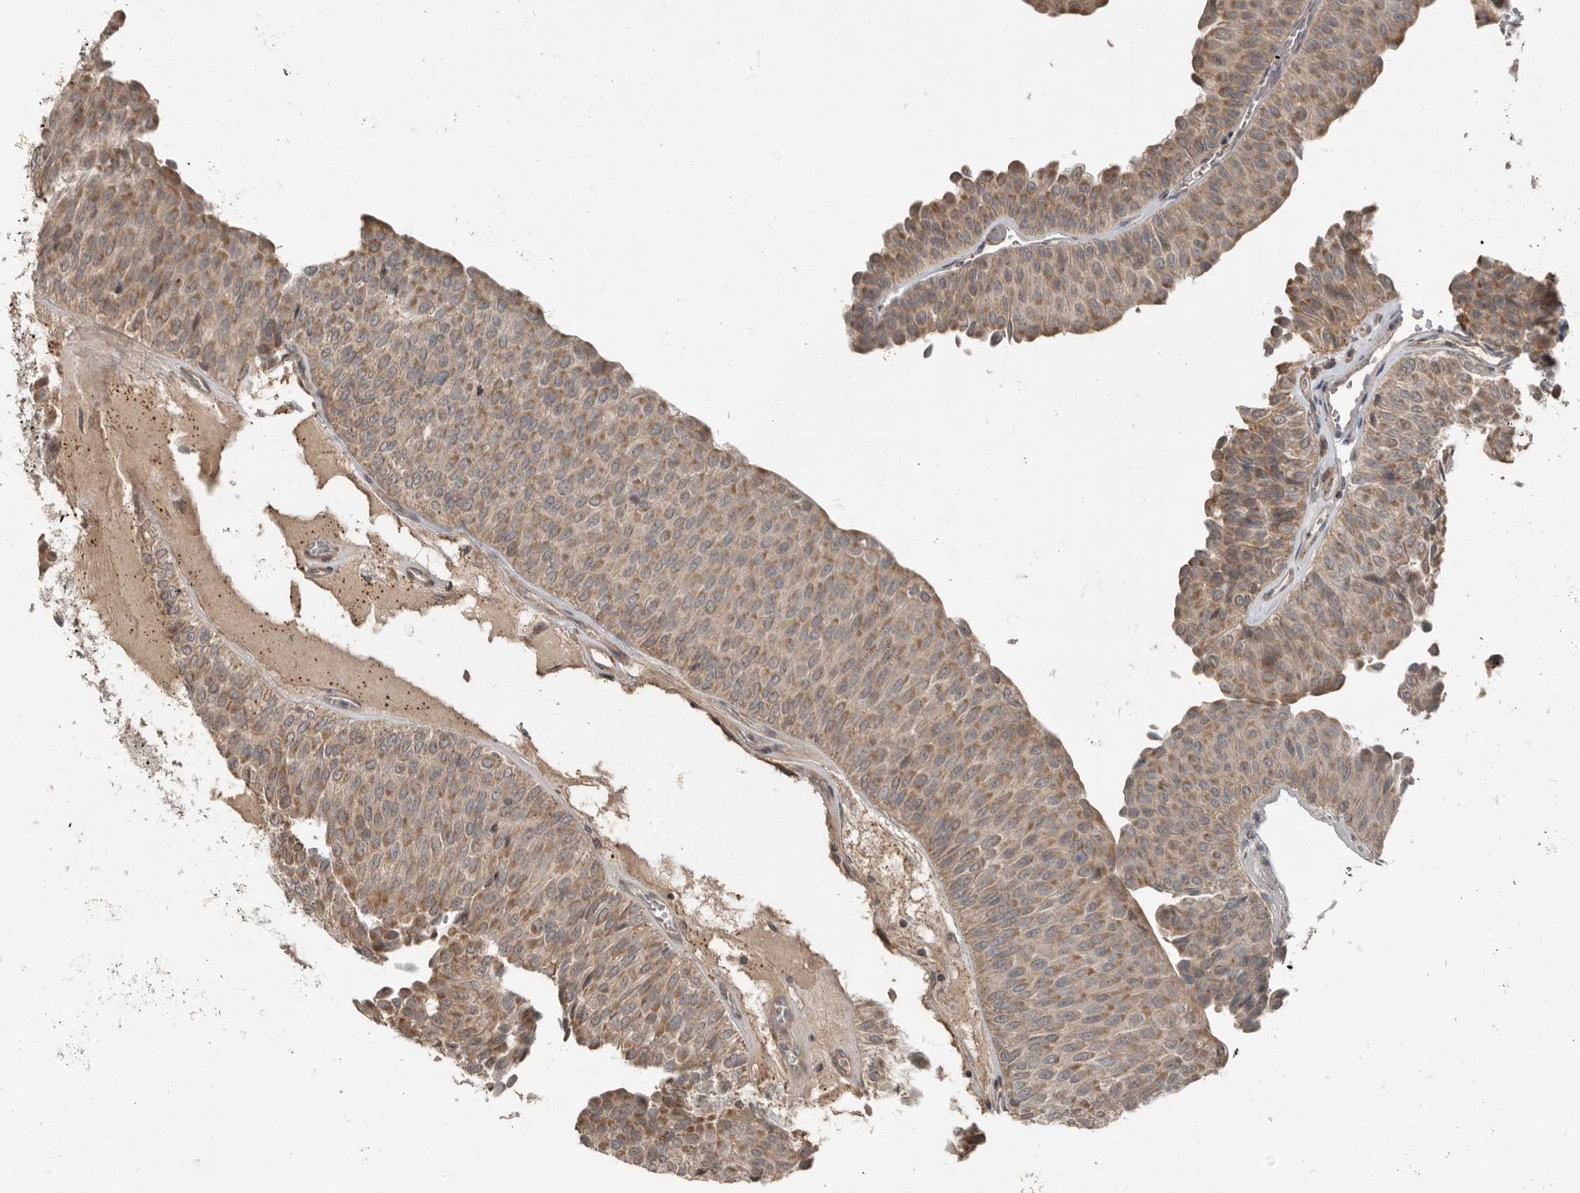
{"staining": {"intensity": "moderate", "quantity": ">75%", "location": "cytoplasmic/membranous"}, "tissue": "urothelial cancer", "cell_type": "Tumor cells", "image_type": "cancer", "snomed": [{"axis": "morphology", "description": "Urothelial carcinoma, Low grade"}, {"axis": "topography", "description": "Urinary bladder"}], "caption": "This image shows immunohistochemistry (IHC) staining of human urothelial cancer, with medium moderate cytoplasmic/membranous expression in approximately >75% of tumor cells.", "gene": "SLC6A7", "patient": {"sex": "male", "age": 78}}